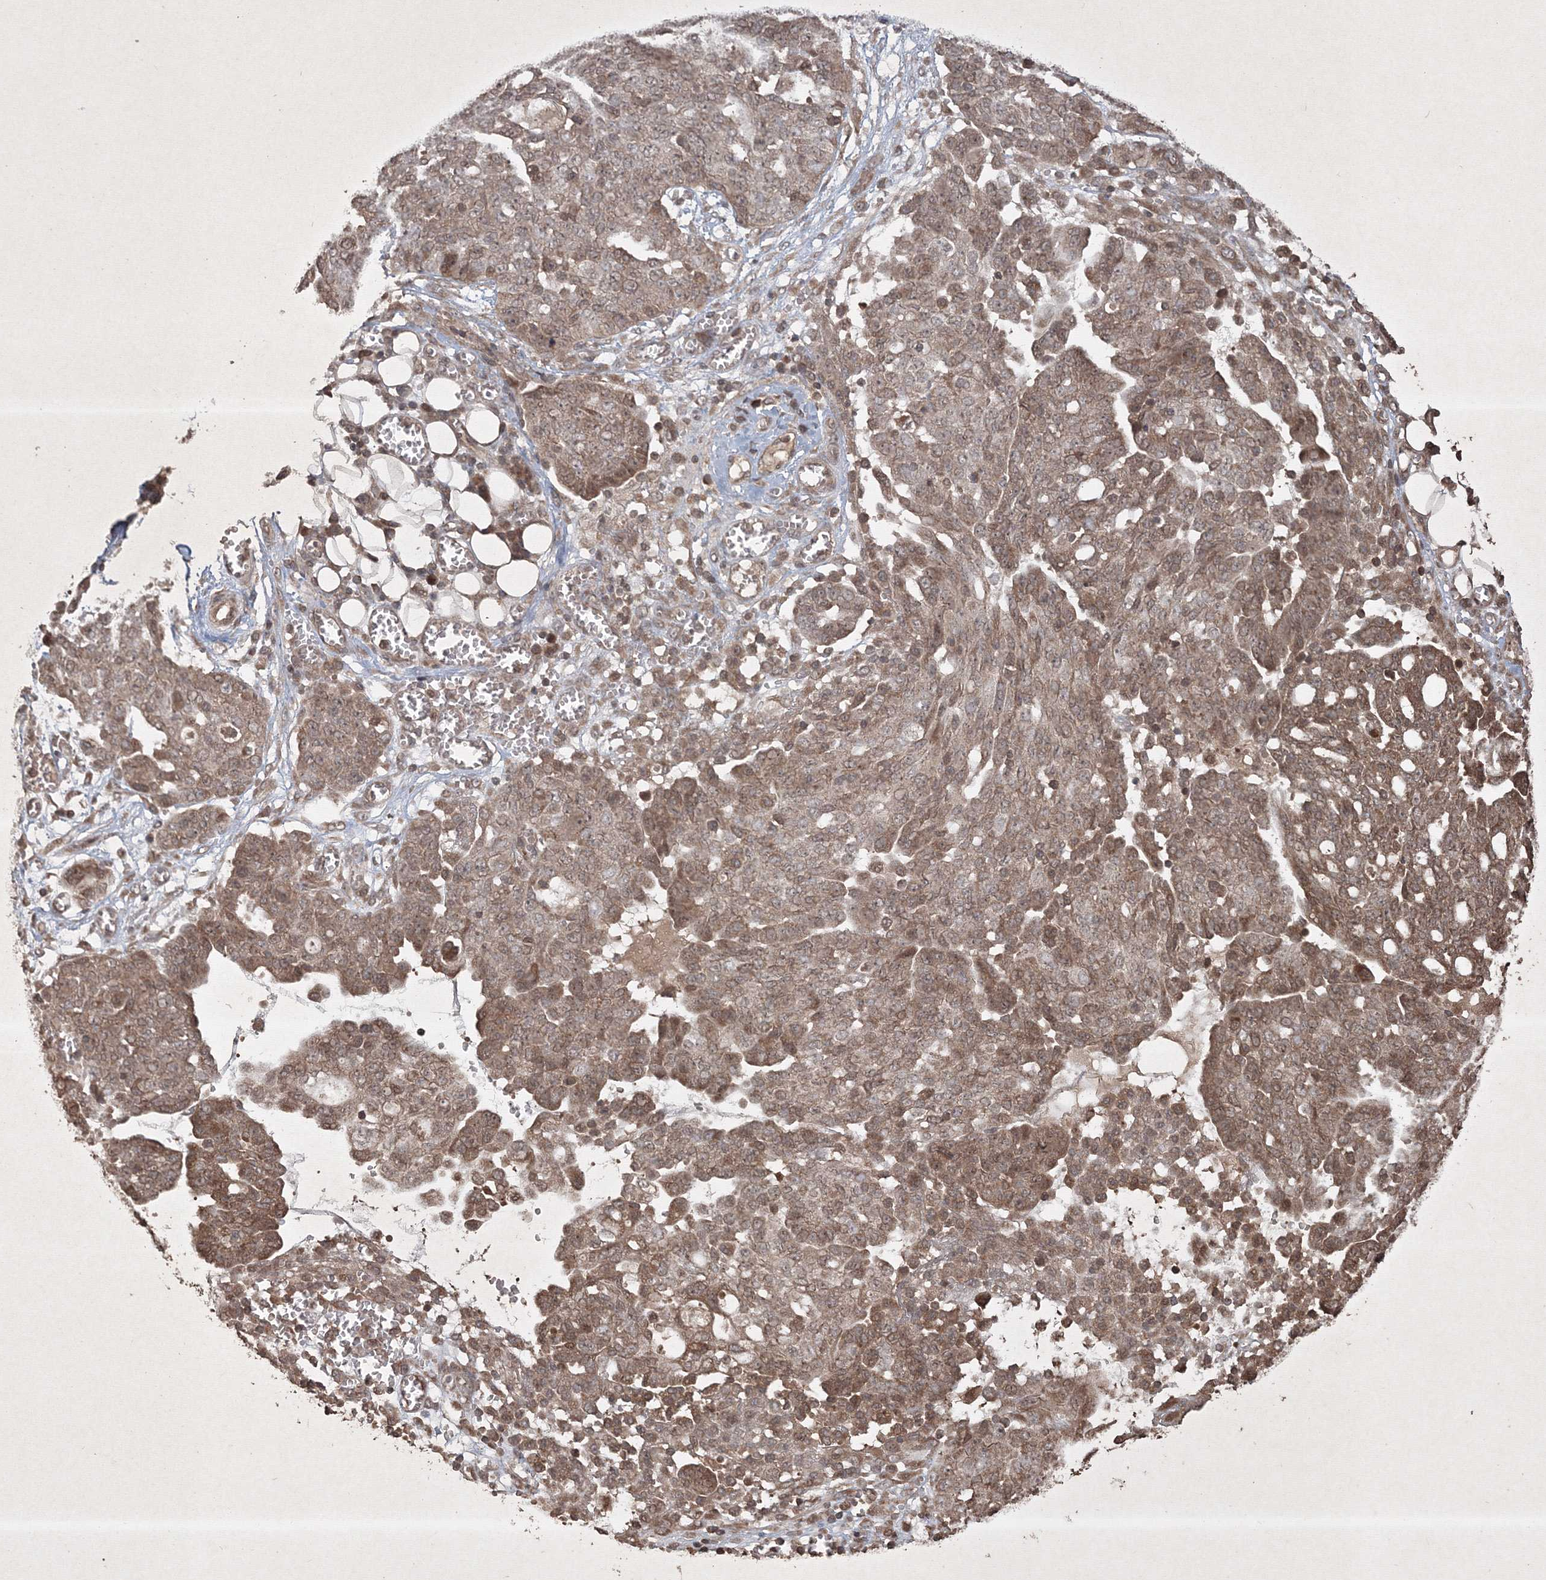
{"staining": {"intensity": "moderate", "quantity": ">75%", "location": "cytoplasmic/membranous,nuclear"}, "tissue": "ovarian cancer", "cell_type": "Tumor cells", "image_type": "cancer", "snomed": [{"axis": "morphology", "description": "Cystadenocarcinoma, serous, NOS"}, {"axis": "topography", "description": "Soft tissue"}, {"axis": "topography", "description": "Ovary"}], "caption": "Ovarian serous cystadenocarcinoma tissue displays moderate cytoplasmic/membranous and nuclear staining in approximately >75% of tumor cells (brown staining indicates protein expression, while blue staining denotes nuclei).", "gene": "PELI3", "patient": {"sex": "female", "age": 57}}